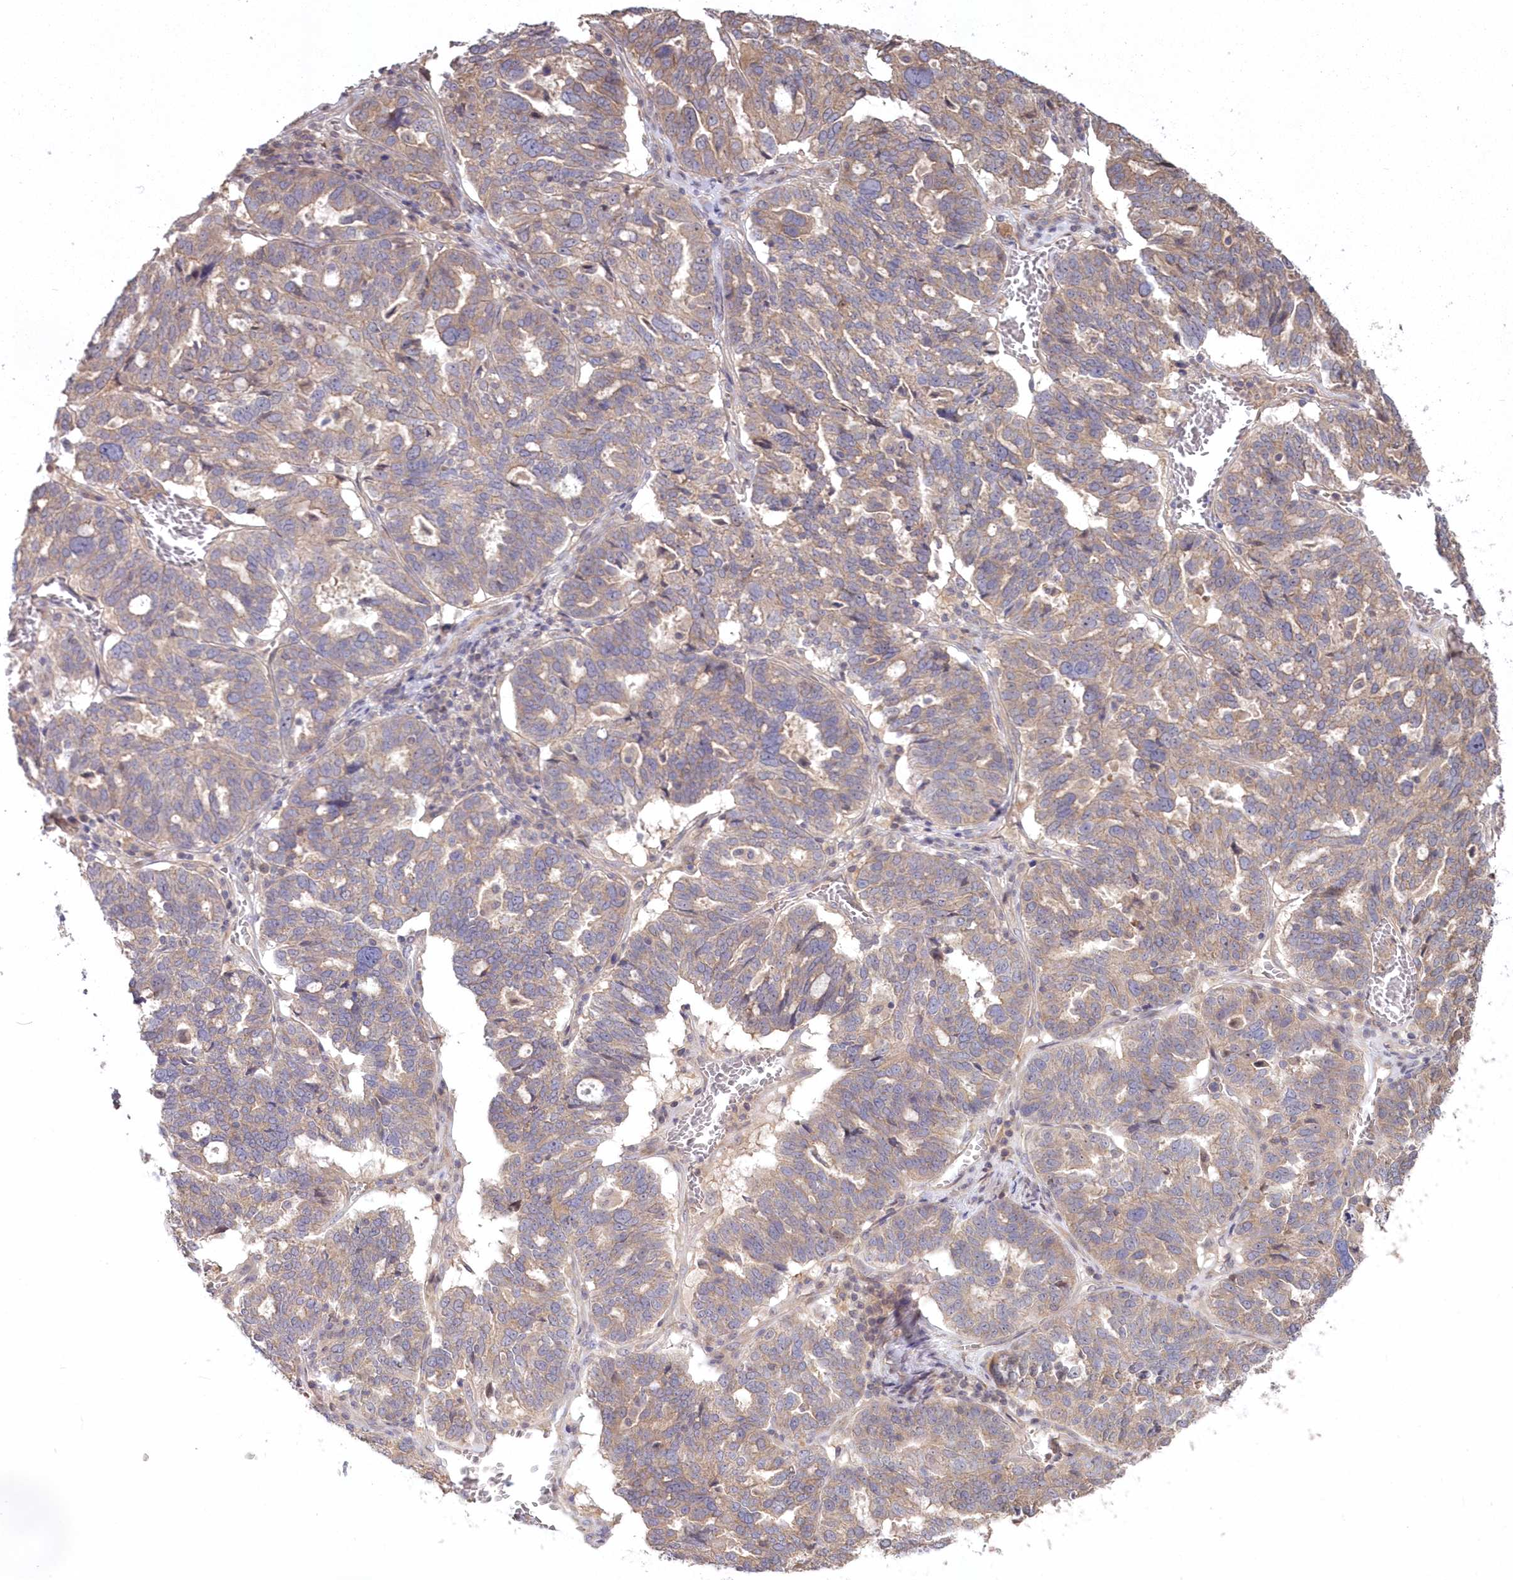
{"staining": {"intensity": "weak", "quantity": "25%-75%", "location": "cytoplasmic/membranous"}, "tissue": "ovarian cancer", "cell_type": "Tumor cells", "image_type": "cancer", "snomed": [{"axis": "morphology", "description": "Cystadenocarcinoma, serous, NOS"}, {"axis": "topography", "description": "Ovary"}], "caption": "IHC (DAB) staining of ovarian serous cystadenocarcinoma demonstrates weak cytoplasmic/membranous protein staining in about 25%-75% of tumor cells.", "gene": "TBCA", "patient": {"sex": "female", "age": 59}}